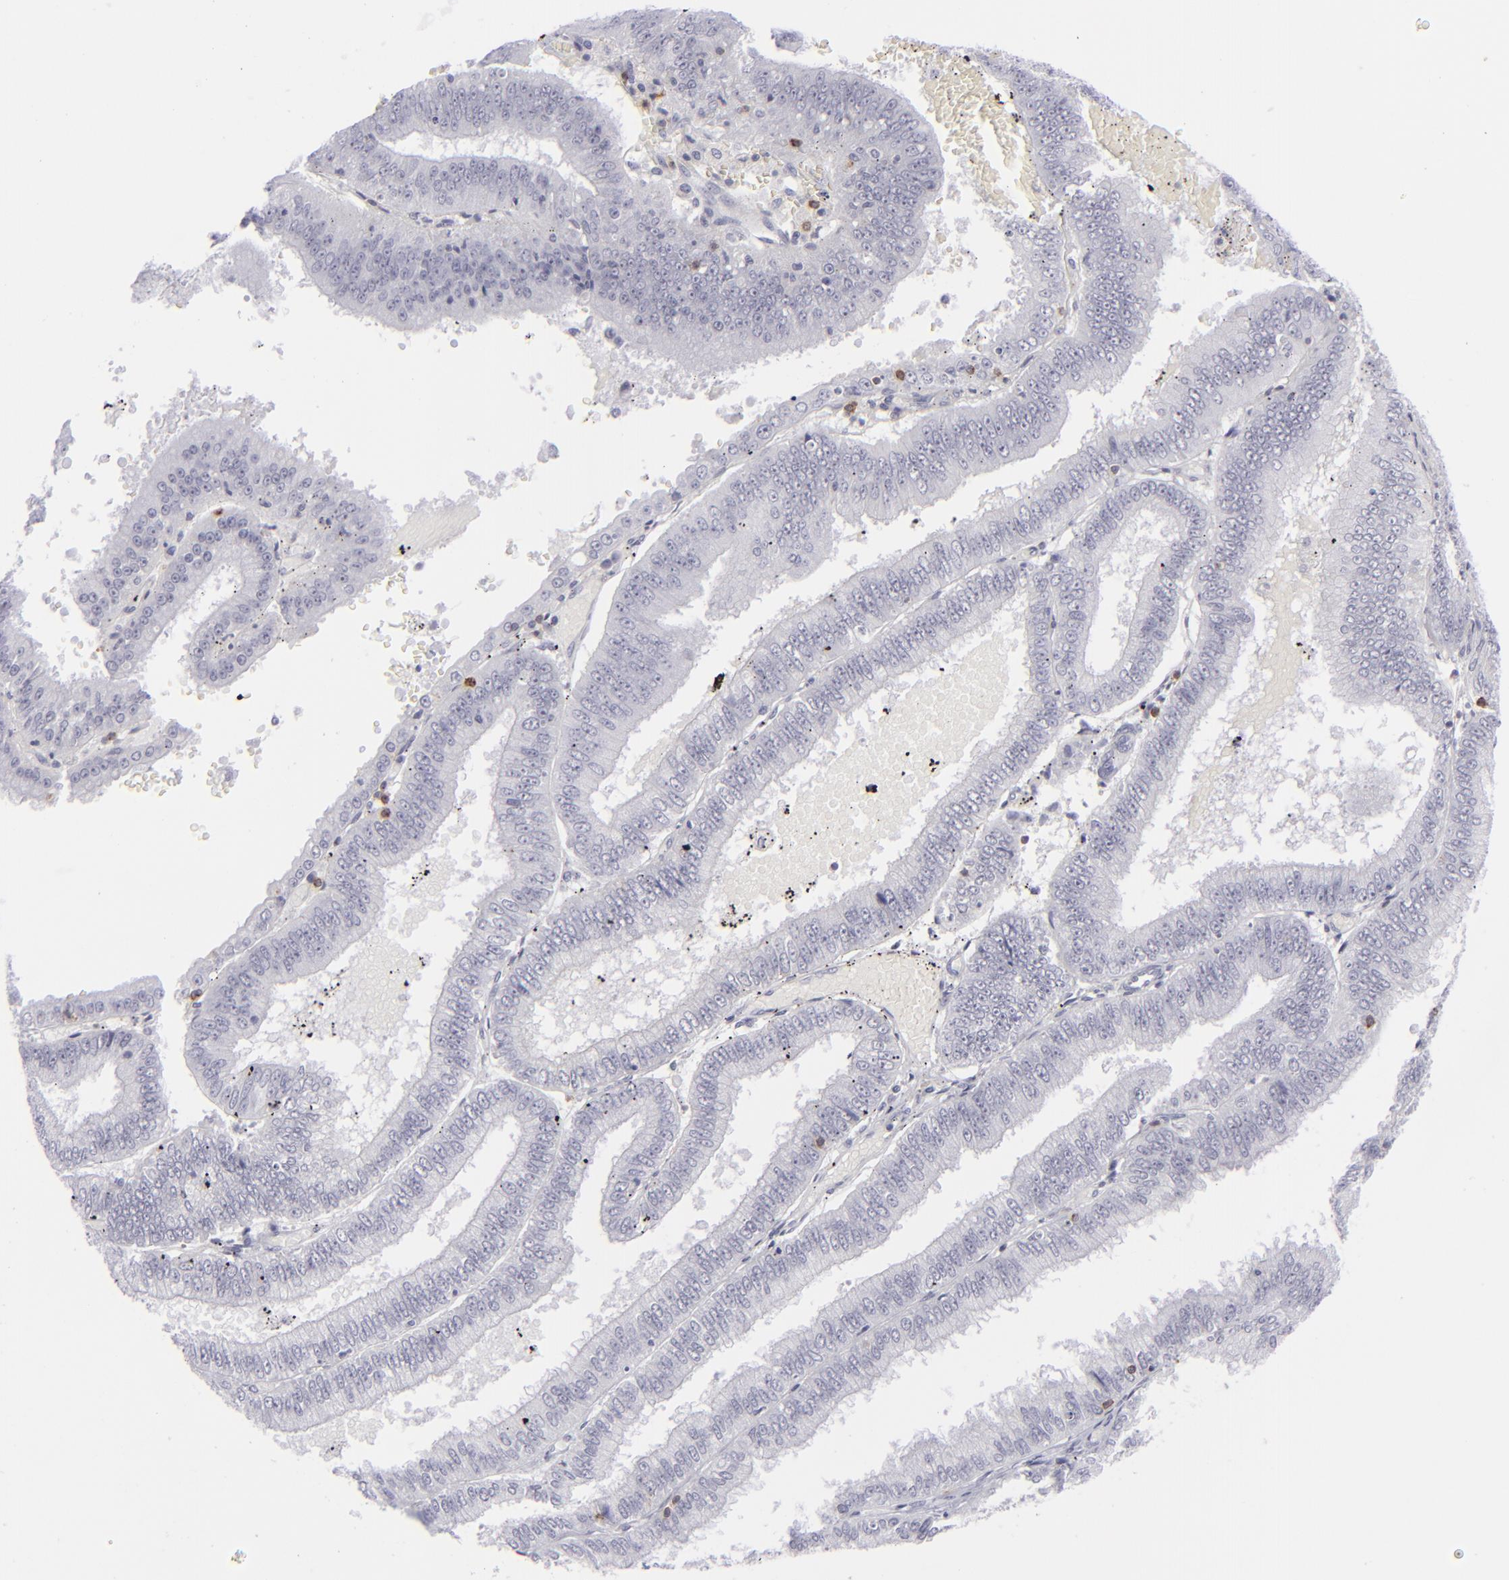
{"staining": {"intensity": "negative", "quantity": "none", "location": "none"}, "tissue": "endometrial cancer", "cell_type": "Tumor cells", "image_type": "cancer", "snomed": [{"axis": "morphology", "description": "Adenocarcinoma, NOS"}, {"axis": "topography", "description": "Endometrium"}], "caption": "This is an IHC histopathology image of human adenocarcinoma (endometrial). There is no staining in tumor cells.", "gene": "CD7", "patient": {"sex": "female", "age": 66}}